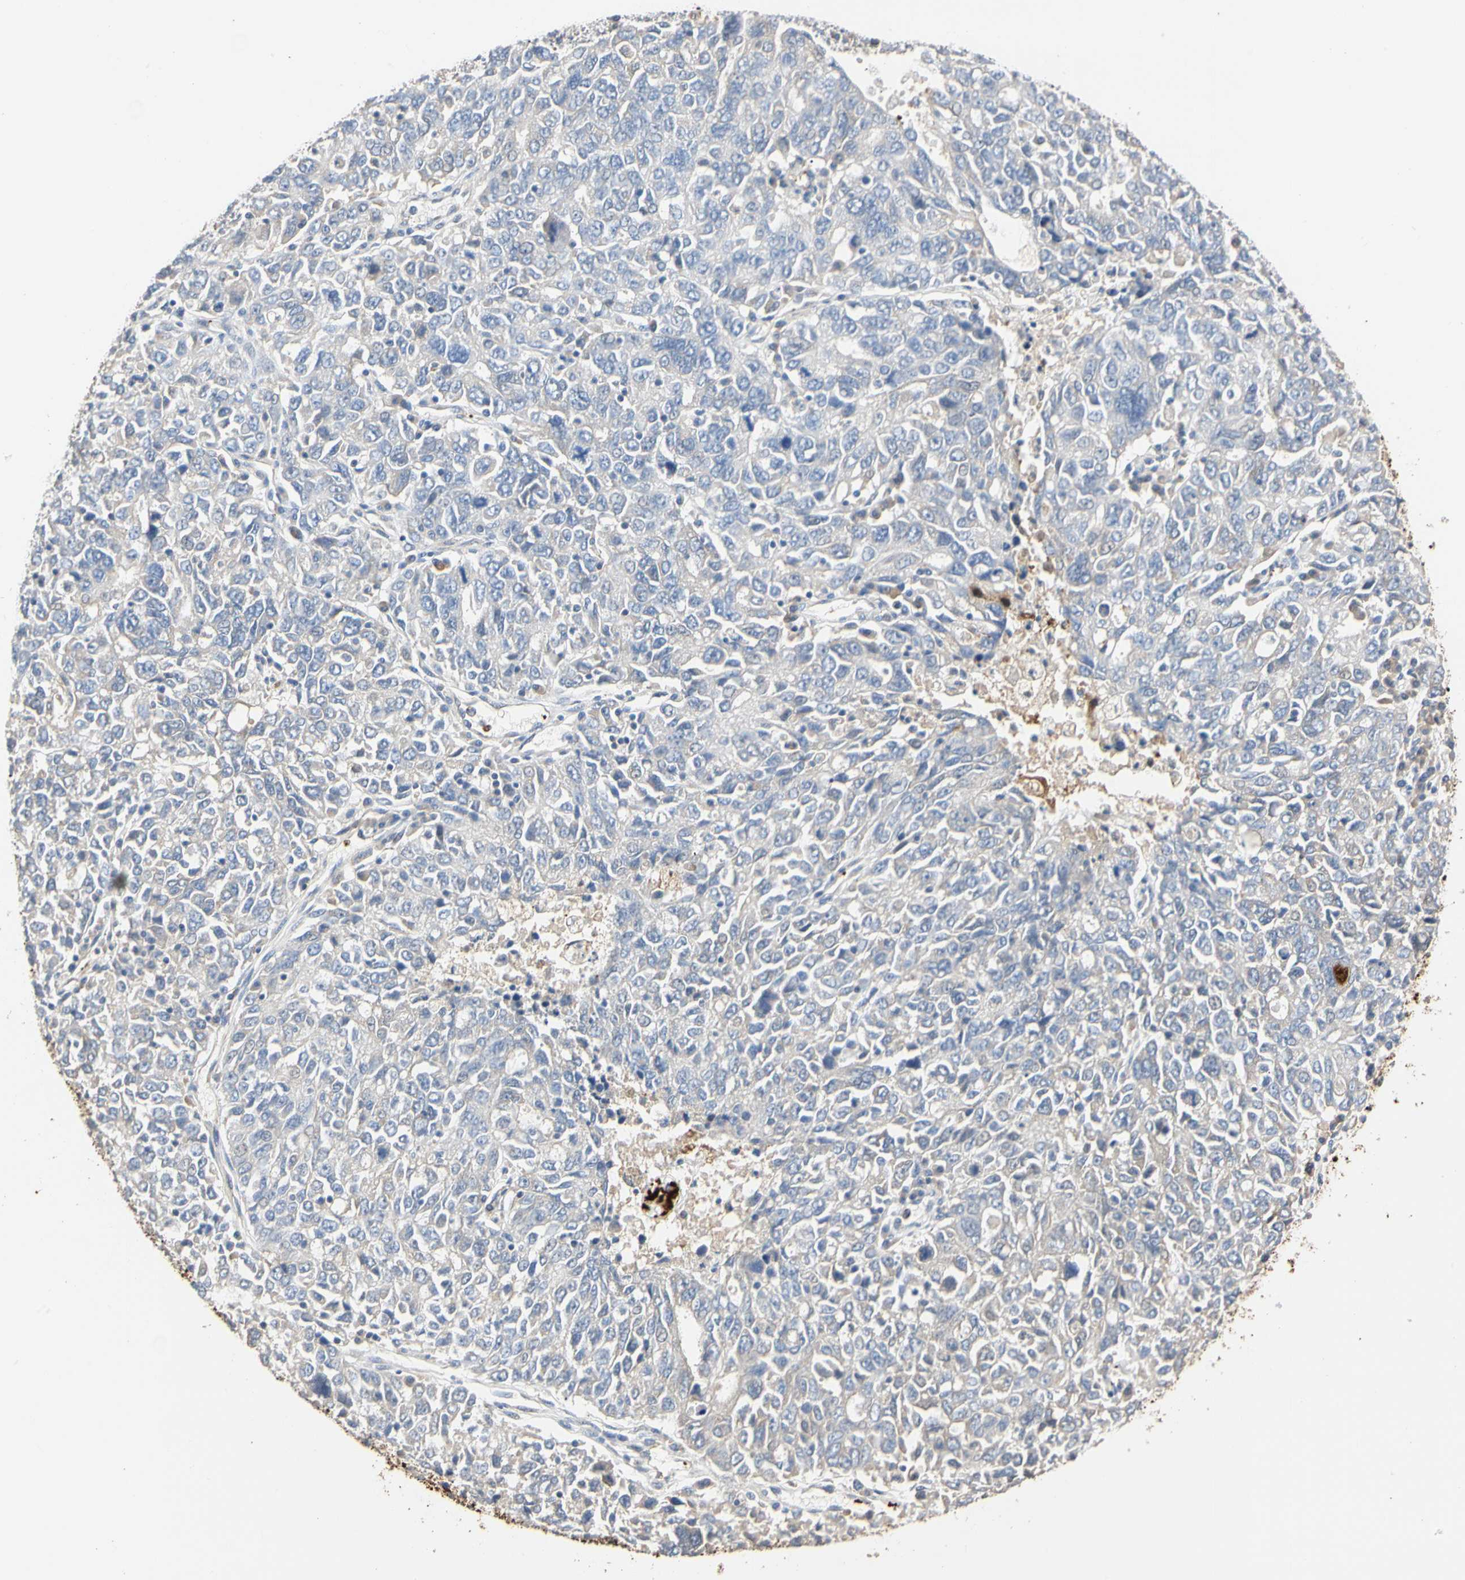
{"staining": {"intensity": "negative", "quantity": "none", "location": "none"}, "tissue": "ovarian cancer", "cell_type": "Tumor cells", "image_type": "cancer", "snomed": [{"axis": "morphology", "description": "Carcinoma, endometroid"}, {"axis": "topography", "description": "Ovary"}], "caption": "Human ovarian cancer (endometroid carcinoma) stained for a protein using immunohistochemistry reveals no positivity in tumor cells.", "gene": "FGB", "patient": {"sex": "female", "age": 62}}